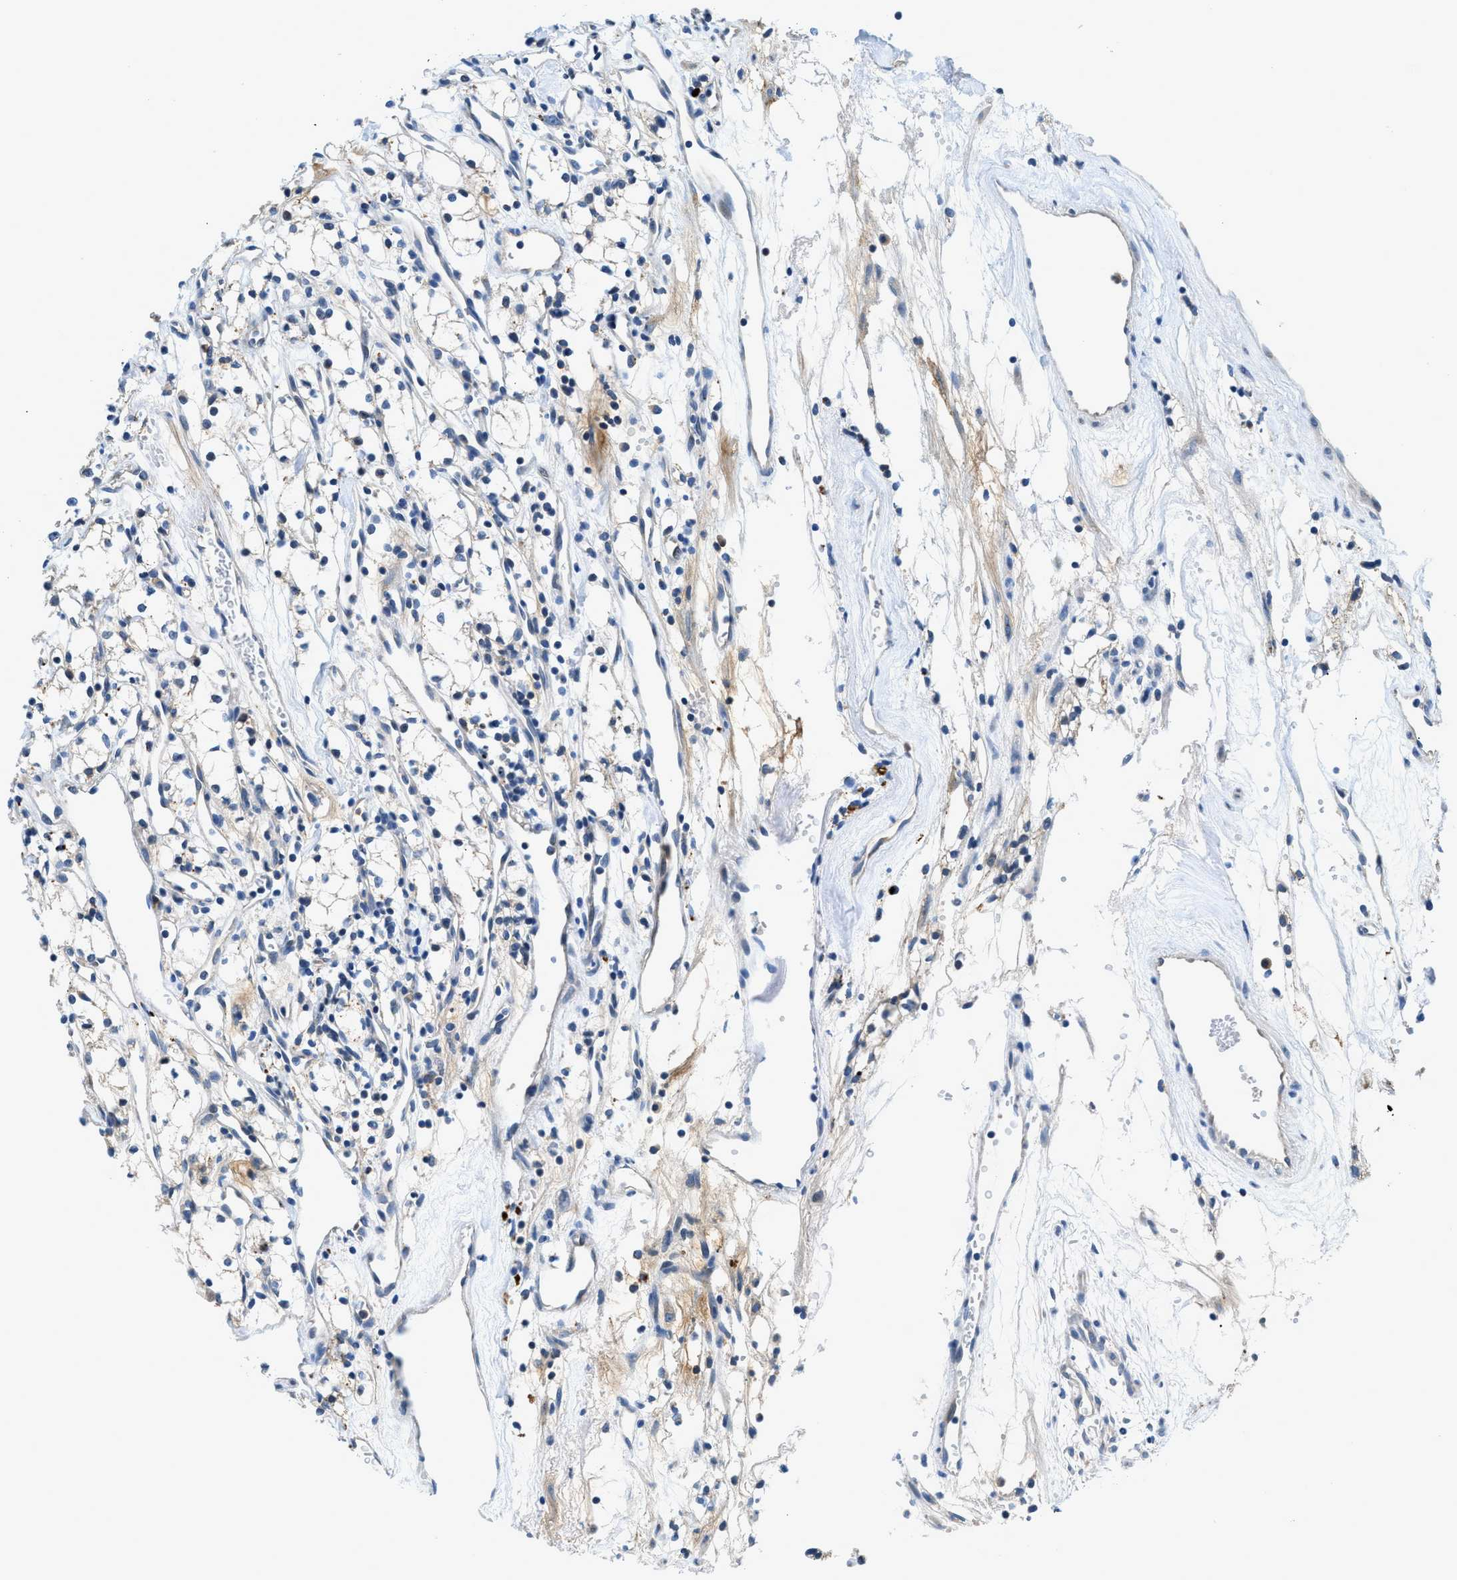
{"staining": {"intensity": "negative", "quantity": "none", "location": "none"}, "tissue": "renal cancer", "cell_type": "Tumor cells", "image_type": "cancer", "snomed": [{"axis": "morphology", "description": "Adenocarcinoma, NOS"}, {"axis": "topography", "description": "Kidney"}], "caption": "DAB (3,3'-diaminobenzidine) immunohistochemical staining of renal adenocarcinoma displays no significant positivity in tumor cells.", "gene": "ADGRE3", "patient": {"sex": "male", "age": 59}}